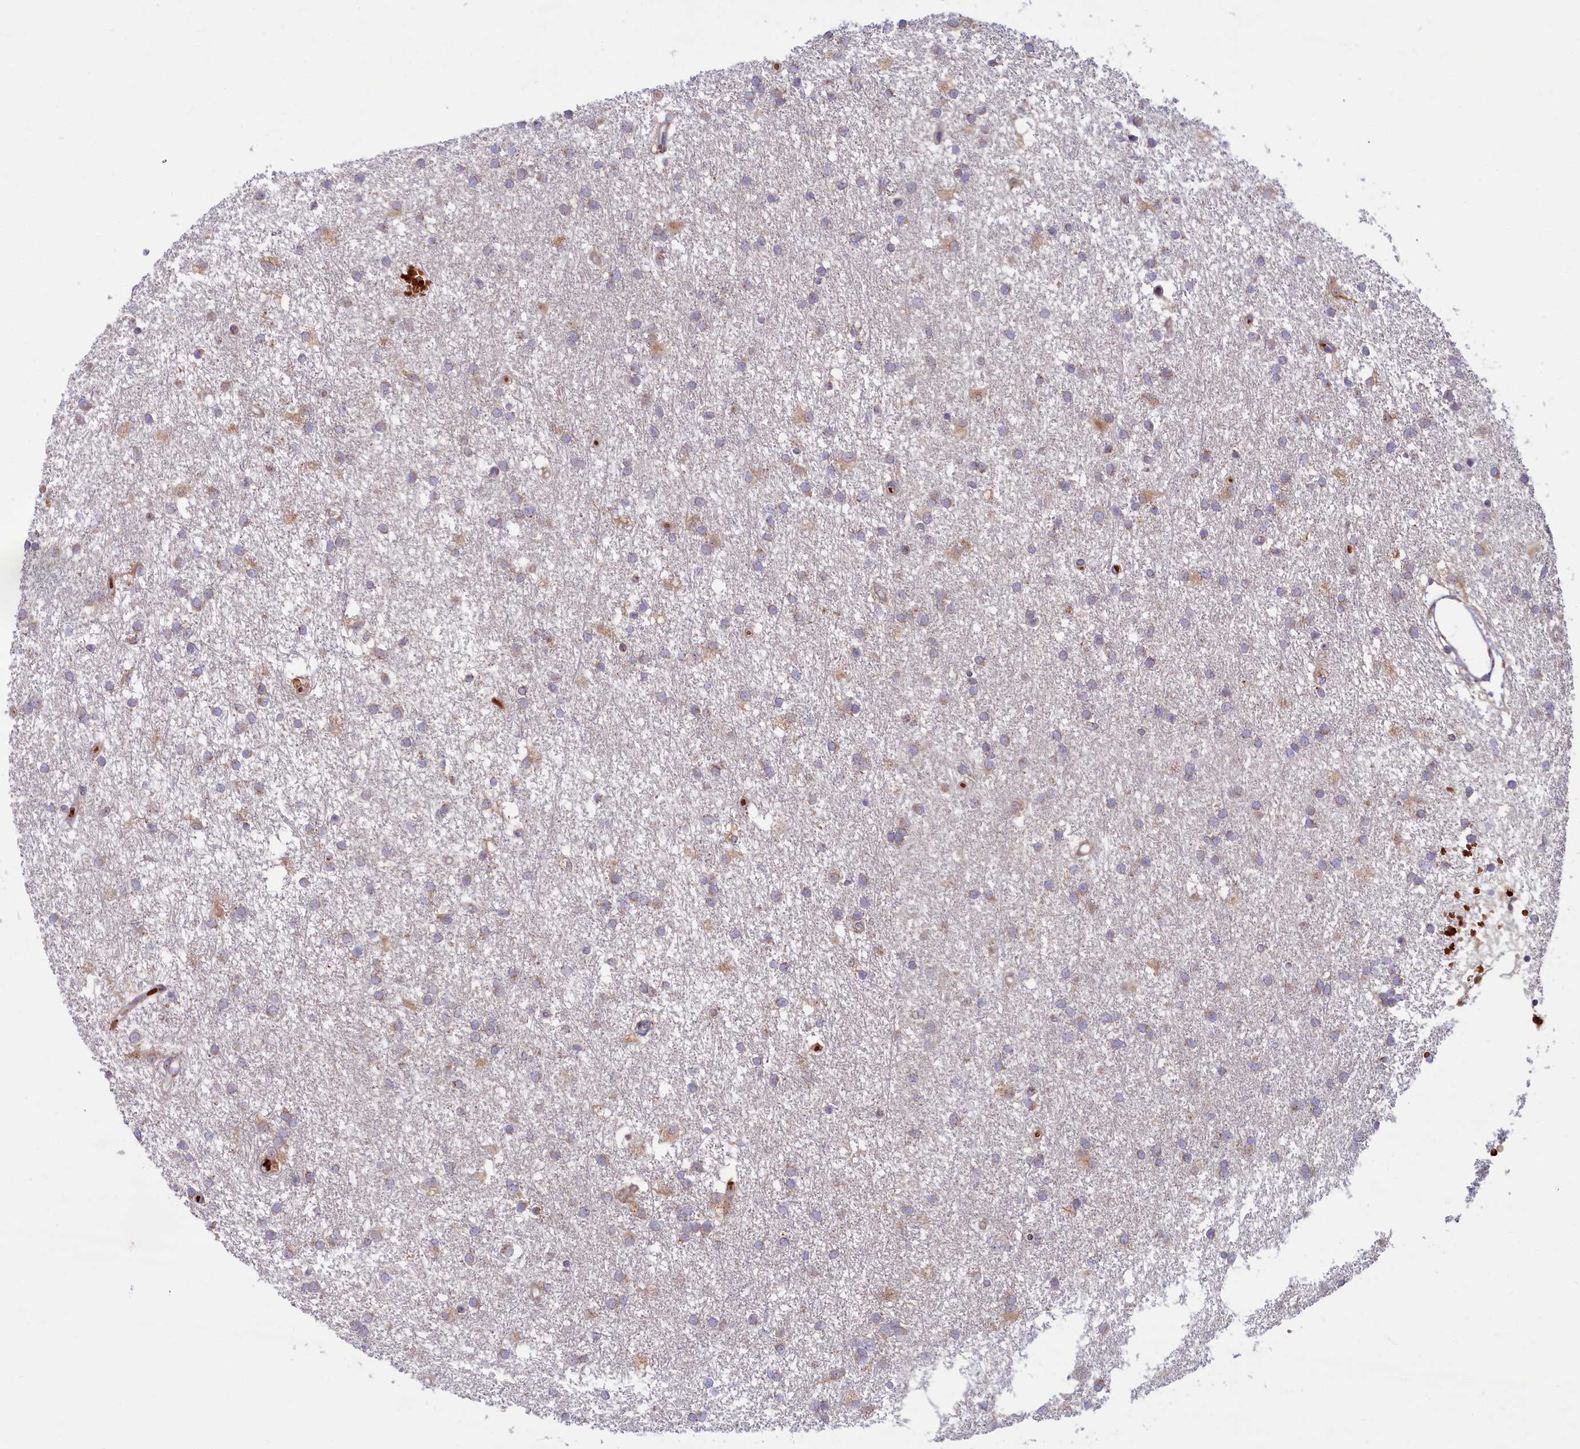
{"staining": {"intensity": "weak", "quantity": "25%-75%", "location": "cytoplasmic/membranous"}, "tissue": "glioma", "cell_type": "Tumor cells", "image_type": "cancer", "snomed": [{"axis": "morphology", "description": "Glioma, malignant, High grade"}, {"axis": "topography", "description": "Brain"}], "caption": "There is low levels of weak cytoplasmic/membranous expression in tumor cells of malignant glioma (high-grade), as demonstrated by immunohistochemical staining (brown color).", "gene": "BLVRB", "patient": {"sex": "male", "age": 77}}